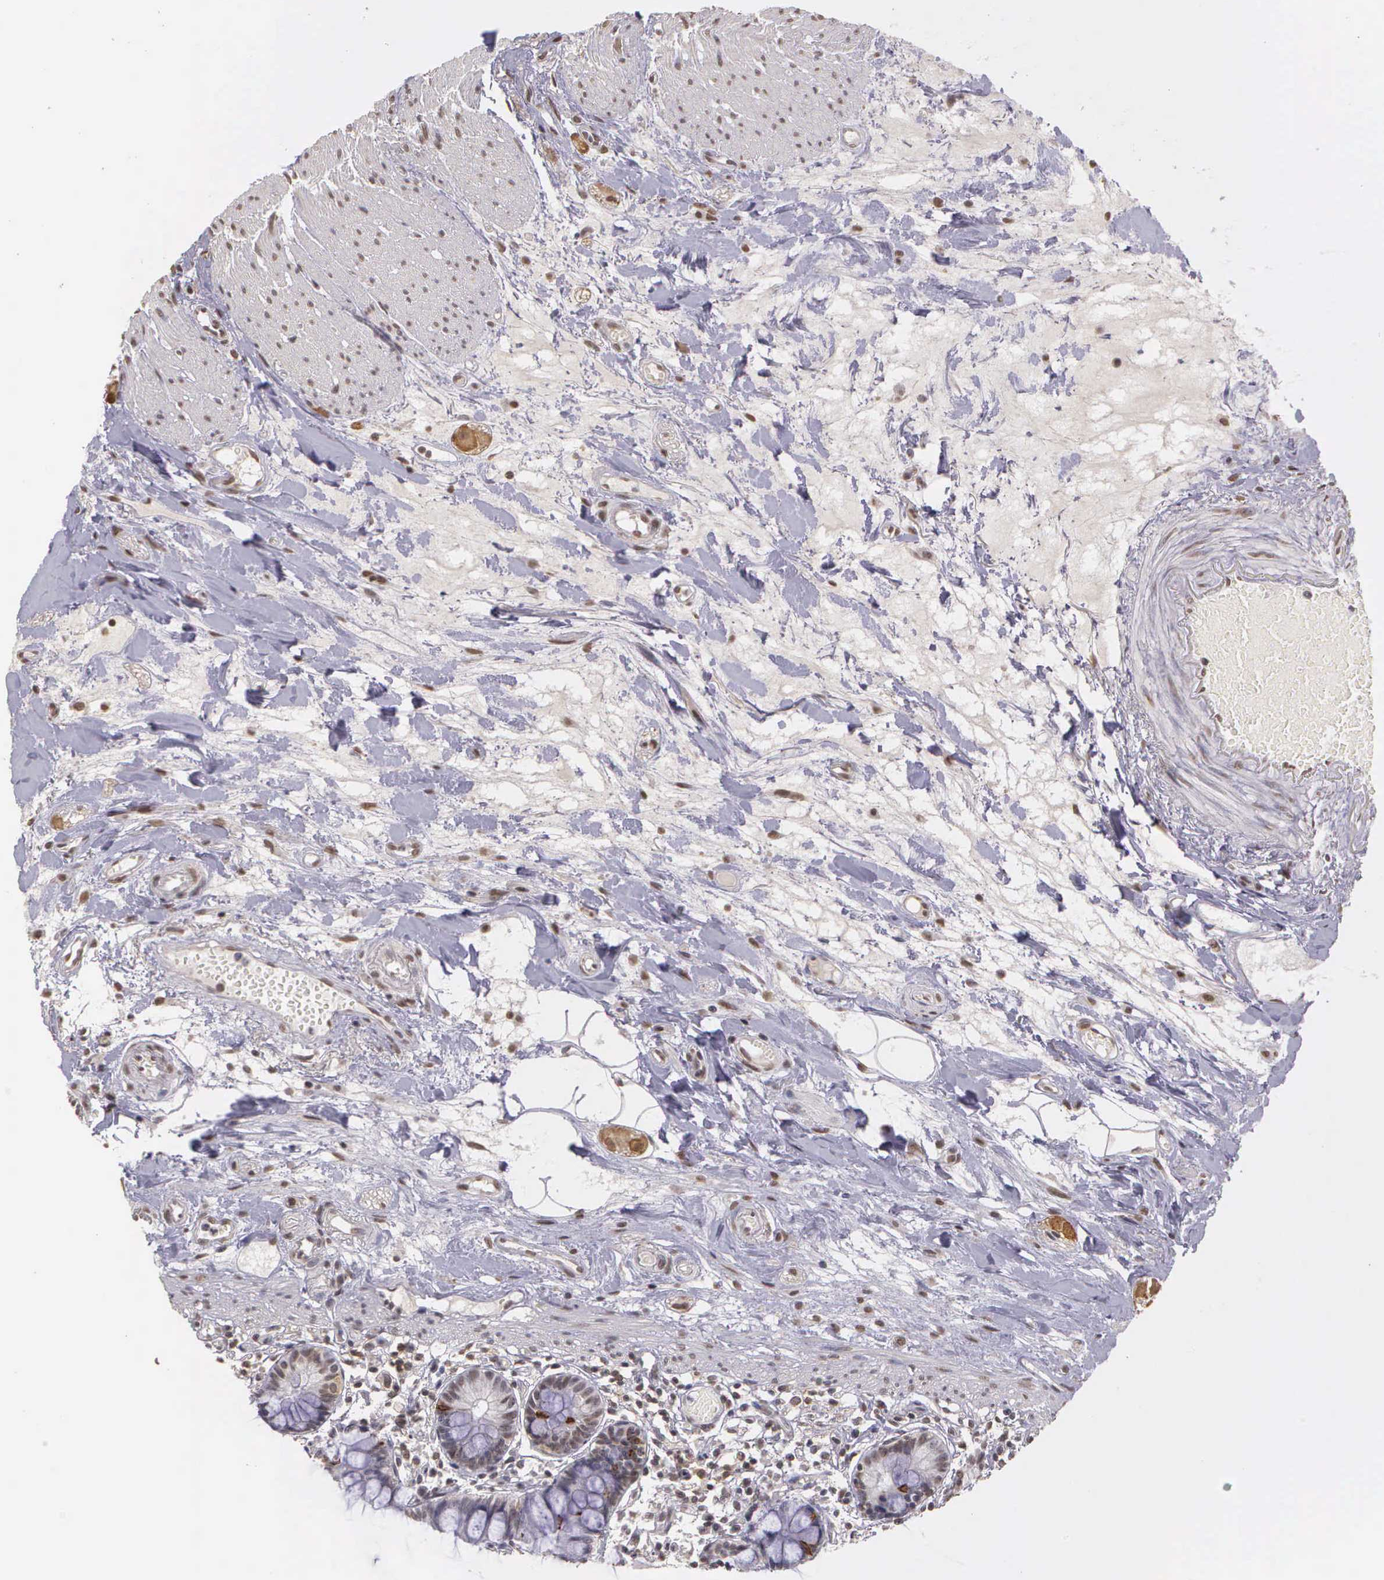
{"staining": {"intensity": "negative", "quantity": "none", "location": "none"}, "tissue": "small intestine", "cell_type": "Glandular cells", "image_type": "normal", "snomed": [{"axis": "morphology", "description": "Normal tissue, NOS"}, {"axis": "topography", "description": "Small intestine"}], "caption": "Small intestine was stained to show a protein in brown. There is no significant staining in glandular cells. (Brightfield microscopy of DAB immunohistochemistry at high magnification).", "gene": "ARMCX5", "patient": {"sex": "female", "age": 51}}